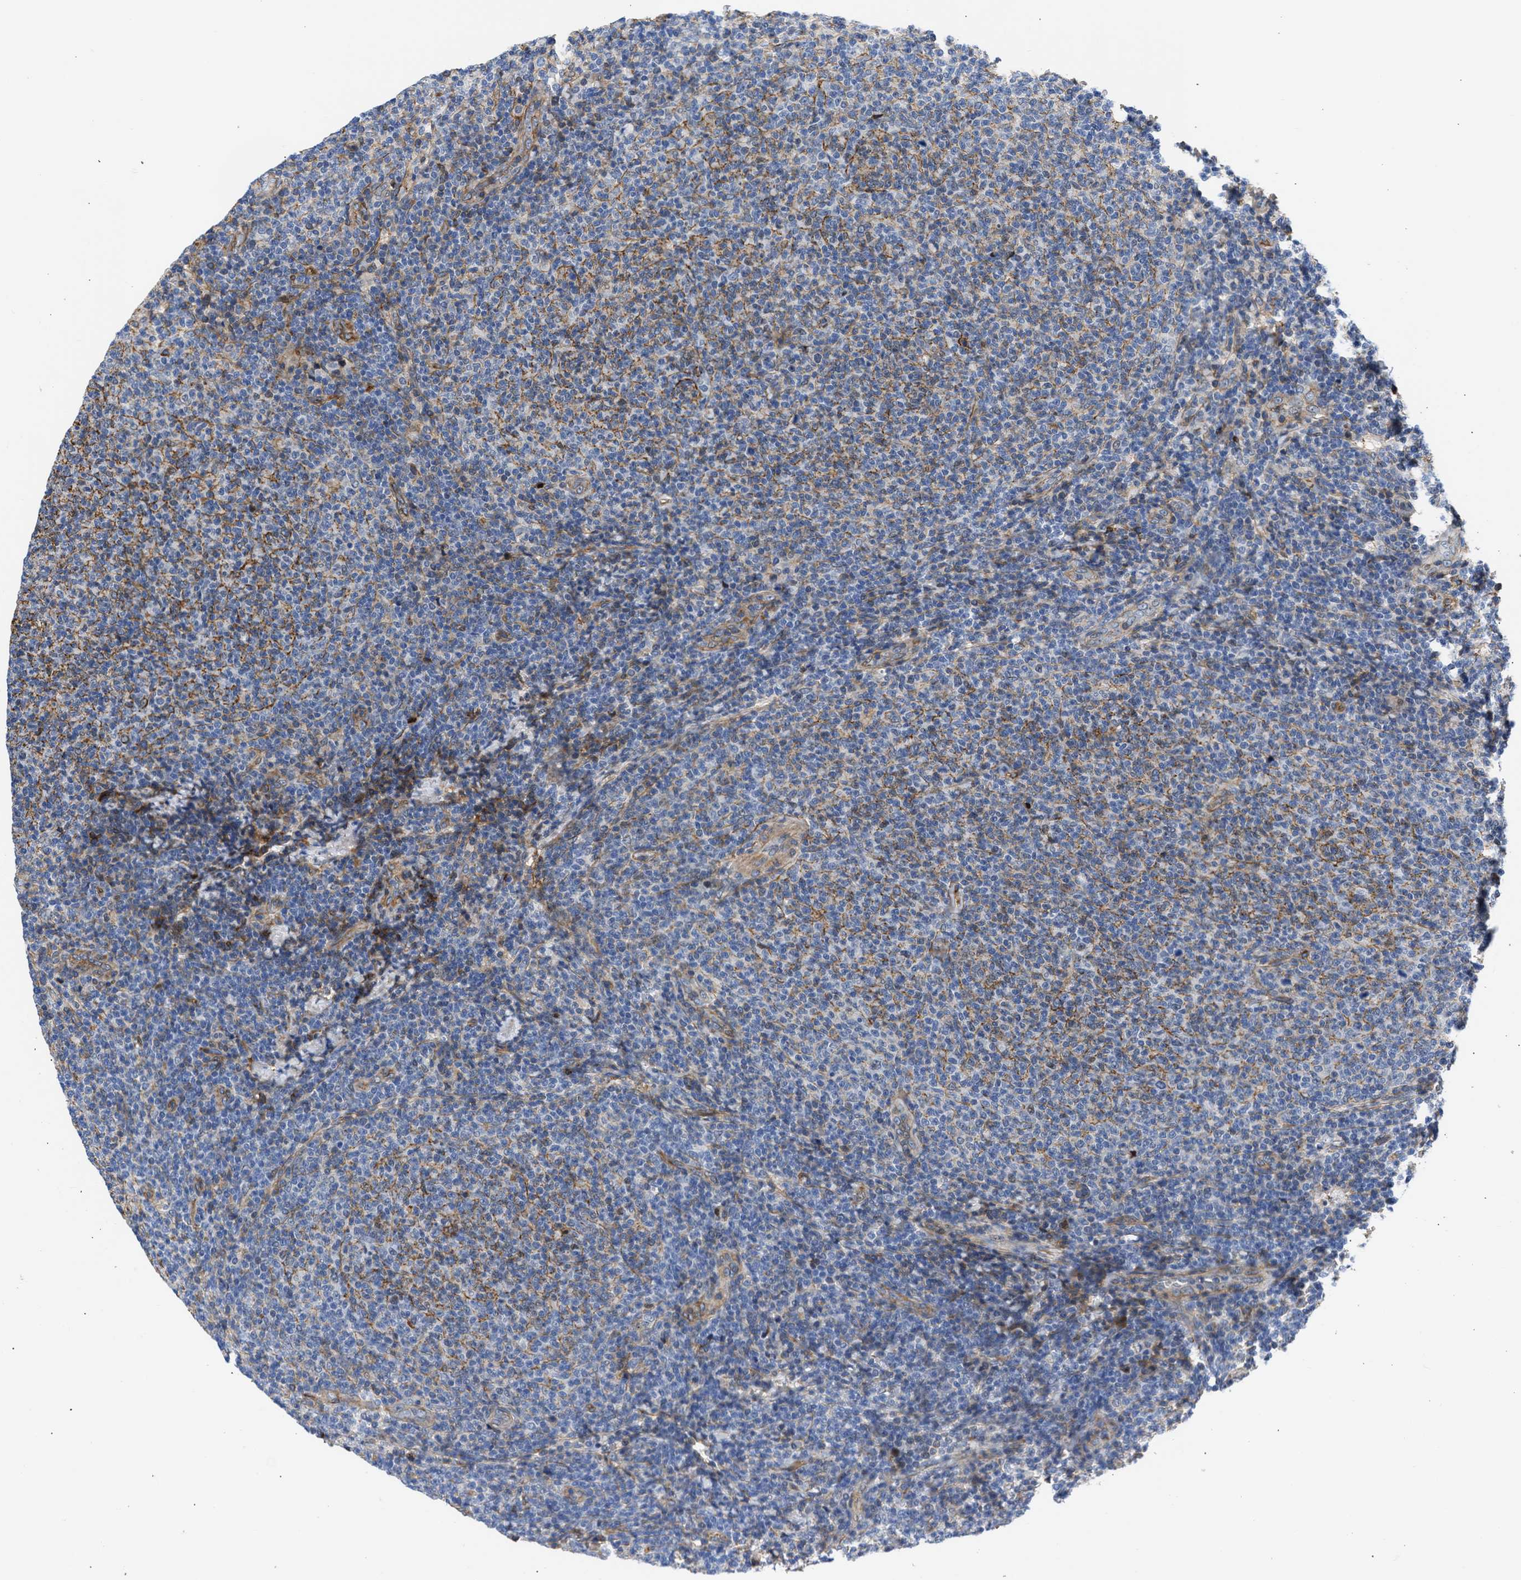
{"staining": {"intensity": "moderate", "quantity": "25%-75%", "location": "cytoplasmic/membranous"}, "tissue": "lymphoma", "cell_type": "Tumor cells", "image_type": "cancer", "snomed": [{"axis": "morphology", "description": "Malignant lymphoma, non-Hodgkin's type, Low grade"}, {"axis": "topography", "description": "Lymph node"}], "caption": "A brown stain highlights moderate cytoplasmic/membranous positivity of a protein in malignant lymphoma, non-Hodgkin's type (low-grade) tumor cells.", "gene": "MAS1L", "patient": {"sex": "male", "age": 66}}